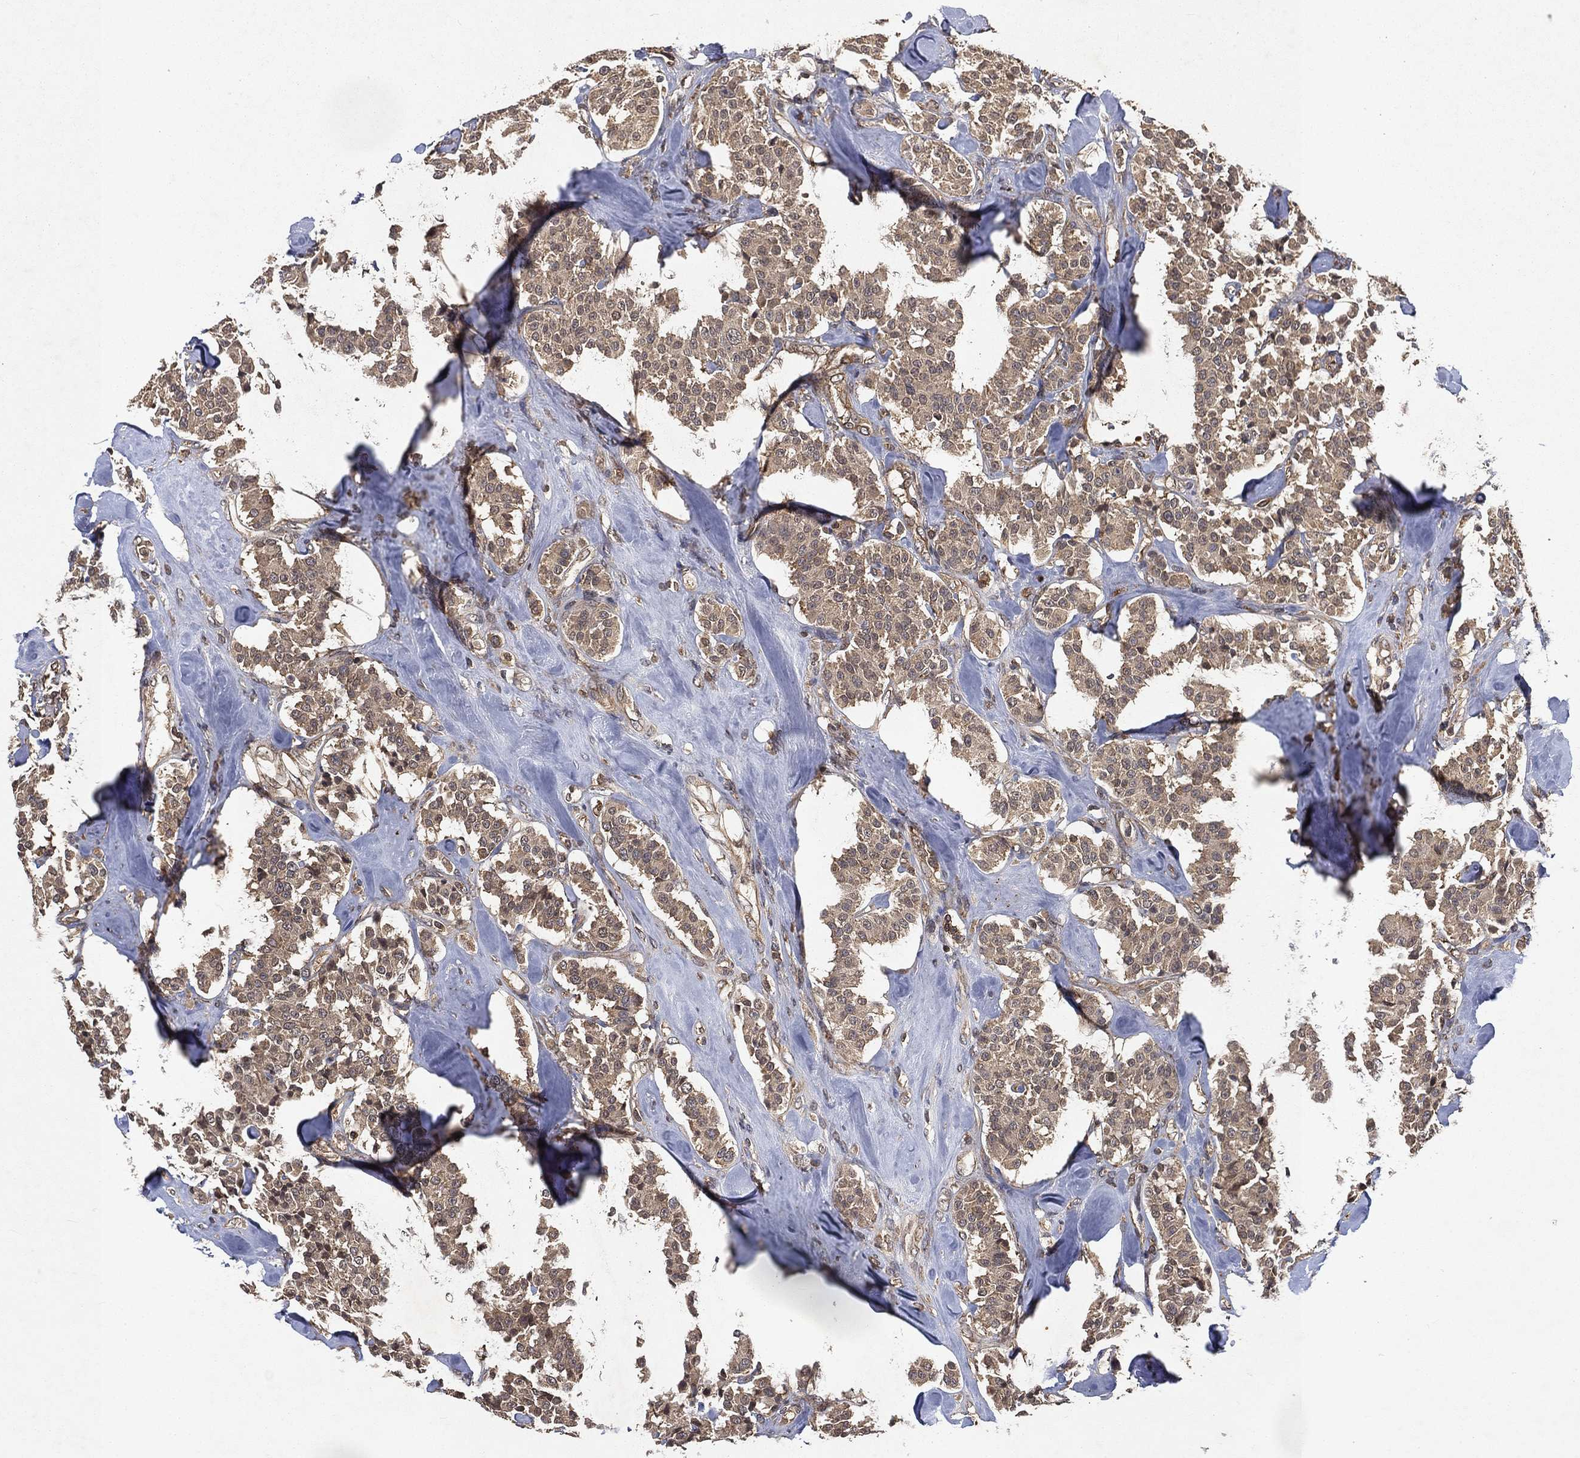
{"staining": {"intensity": "moderate", "quantity": ">75%", "location": "cytoplasmic/membranous"}, "tissue": "carcinoid", "cell_type": "Tumor cells", "image_type": "cancer", "snomed": [{"axis": "morphology", "description": "Carcinoid, malignant, NOS"}, {"axis": "topography", "description": "Pancreas"}], "caption": "High-magnification brightfield microscopy of carcinoid stained with DAB (3,3'-diaminobenzidine) (brown) and counterstained with hematoxylin (blue). tumor cells exhibit moderate cytoplasmic/membranous positivity is present in approximately>75% of cells. The staining was performed using DAB (3,3'-diaminobenzidine), with brown indicating positive protein expression. Nuclei are stained blue with hematoxylin.", "gene": "UBA5", "patient": {"sex": "male", "age": 41}}